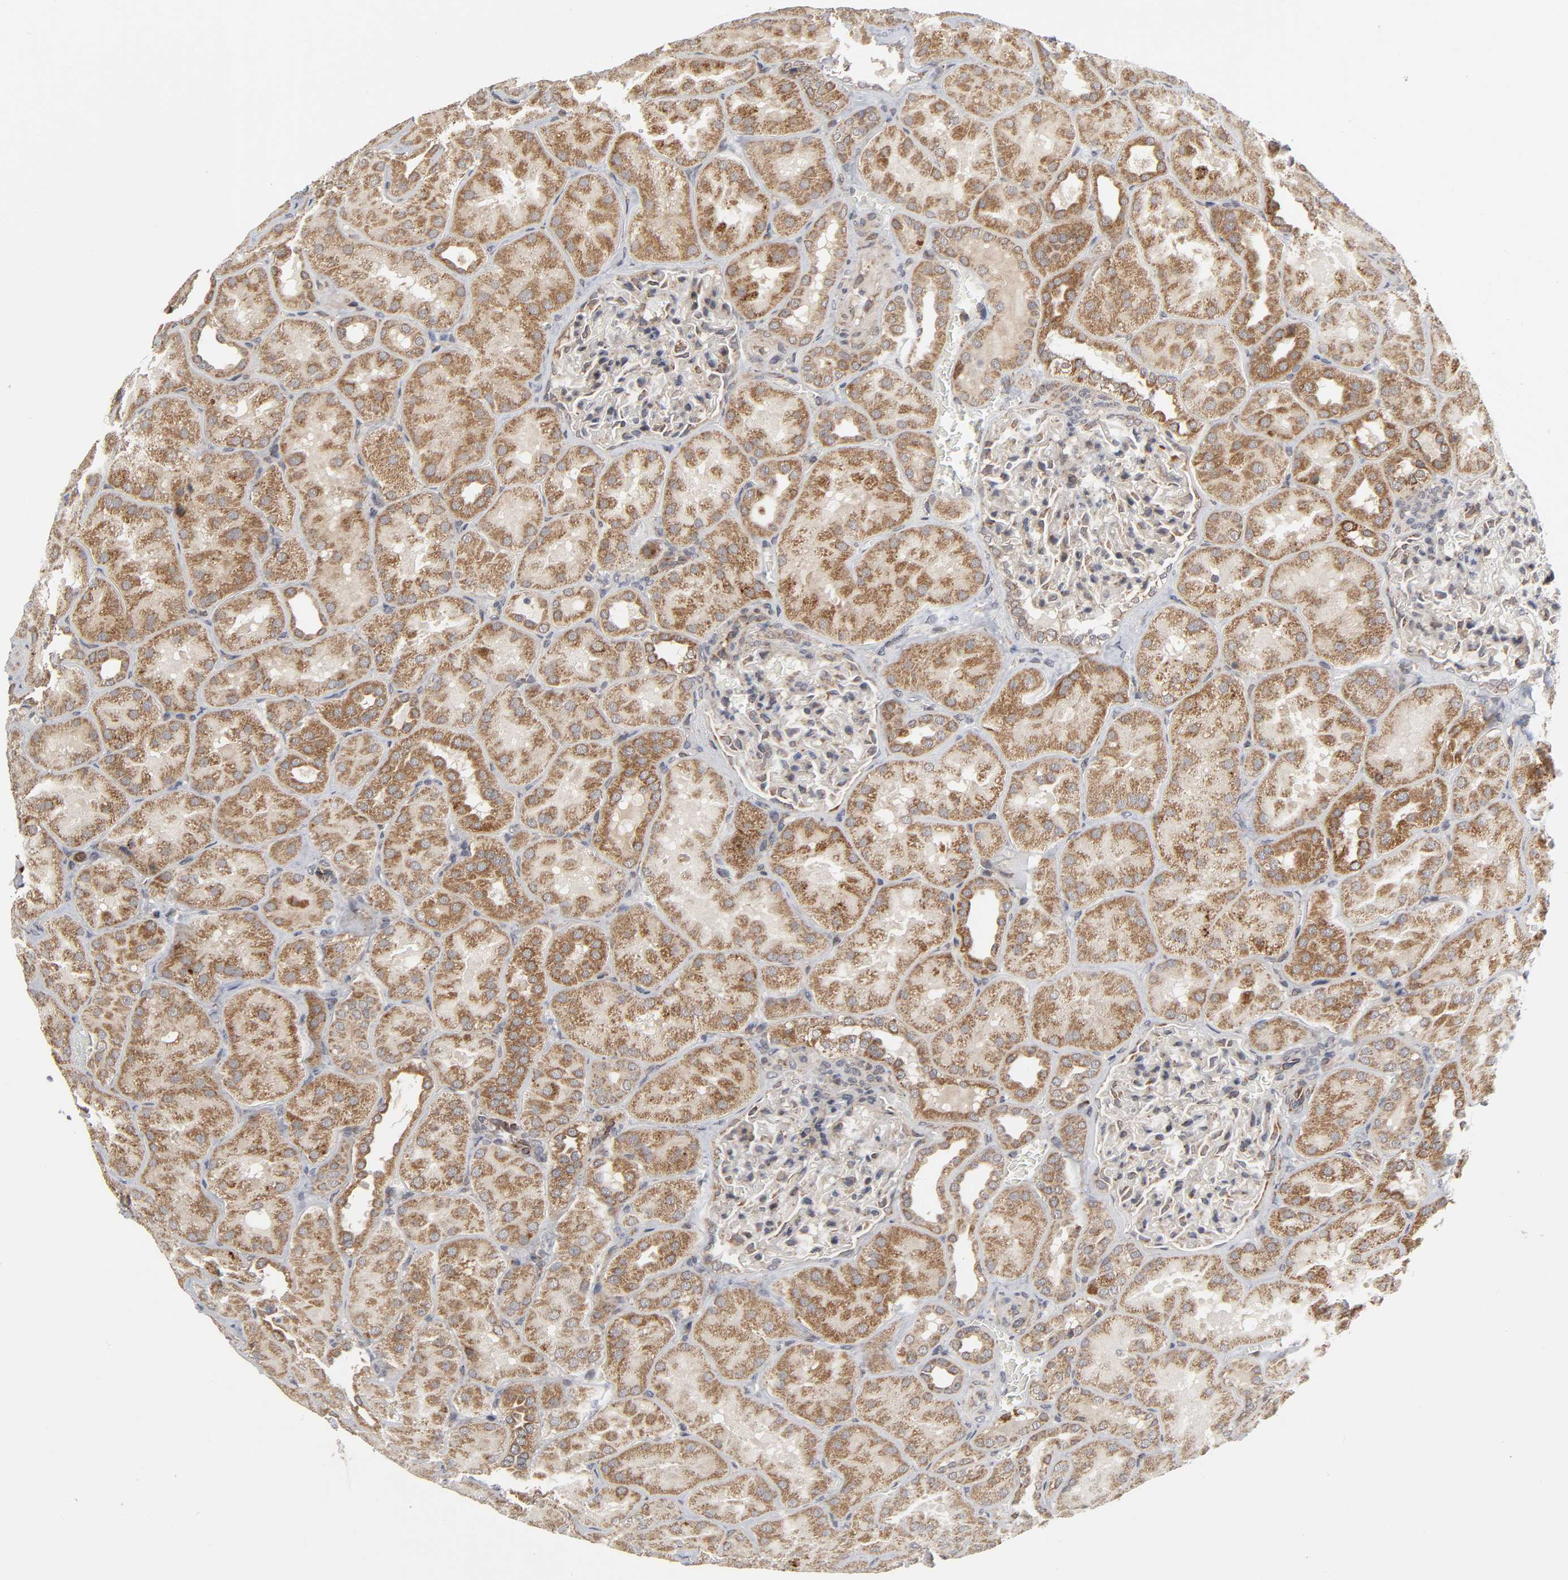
{"staining": {"intensity": "weak", "quantity": "25%-75%", "location": "cytoplasmic/membranous"}, "tissue": "kidney", "cell_type": "Cells in glomeruli", "image_type": "normal", "snomed": [{"axis": "morphology", "description": "Normal tissue, NOS"}, {"axis": "topography", "description": "Kidney"}], "caption": "High-power microscopy captured an immunohistochemistry histopathology image of unremarkable kidney, revealing weak cytoplasmic/membranous positivity in approximately 25%-75% of cells in glomeruli.", "gene": "SLC30A9", "patient": {"sex": "male", "age": 28}}